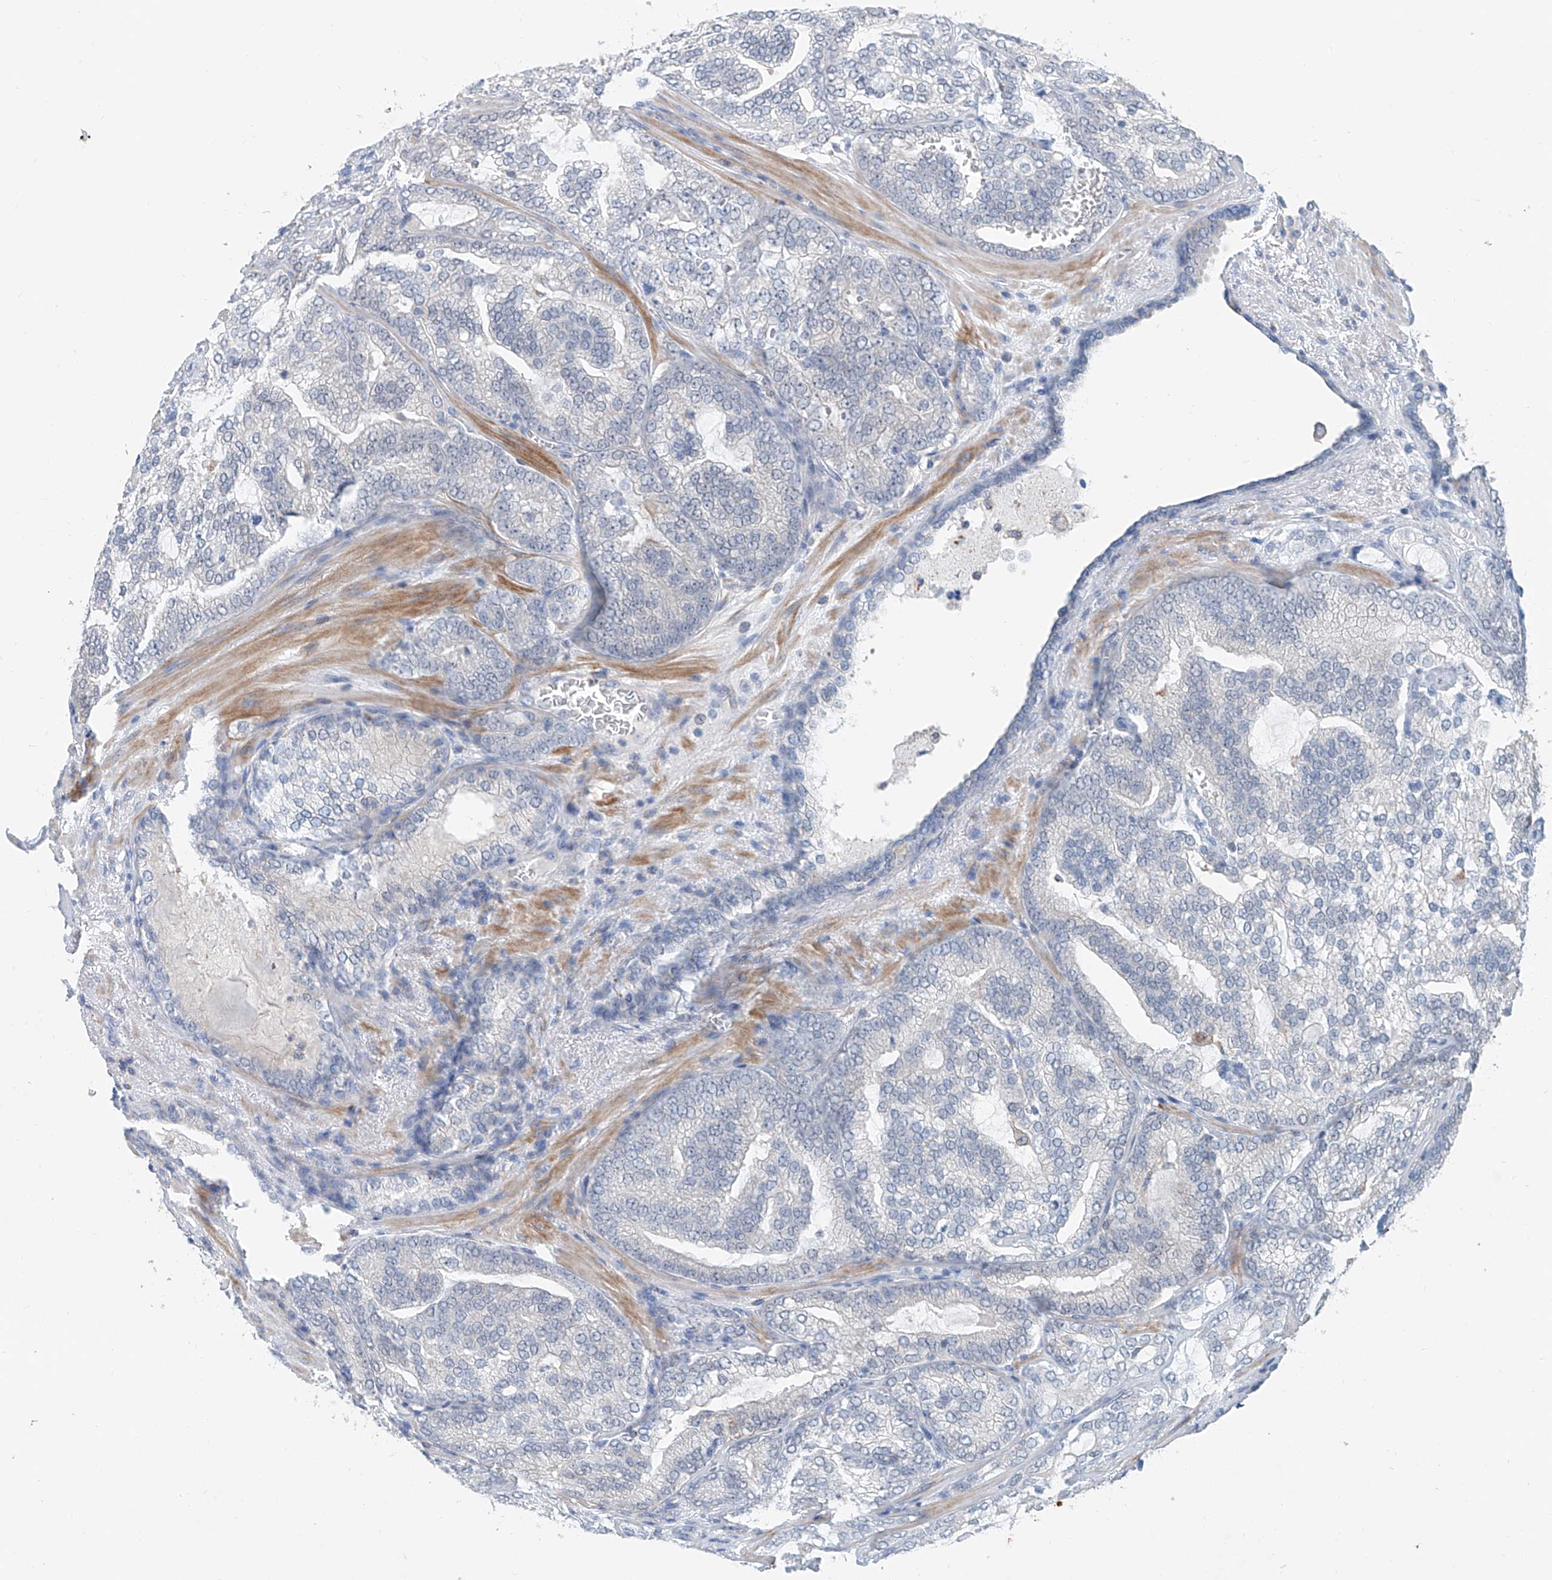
{"staining": {"intensity": "negative", "quantity": "none", "location": "none"}, "tissue": "prostate cancer", "cell_type": "Tumor cells", "image_type": "cancer", "snomed": [{"axis": "morphology", "description": "Normal morphology"}, {"axis": "morphology", "description": "Adenocarcinoma, Low grade"}, {"axis": "topography", "description": "Prostate"}], "caption": "High magnification brightfield microscopy of prostate cancer stained with DAB (brown) and counterstained with hematoxylin (blue): tumor cells show no significant staining.", "gene": "ANKRD34A", "patient": {"sex": "male", "age": 72}}